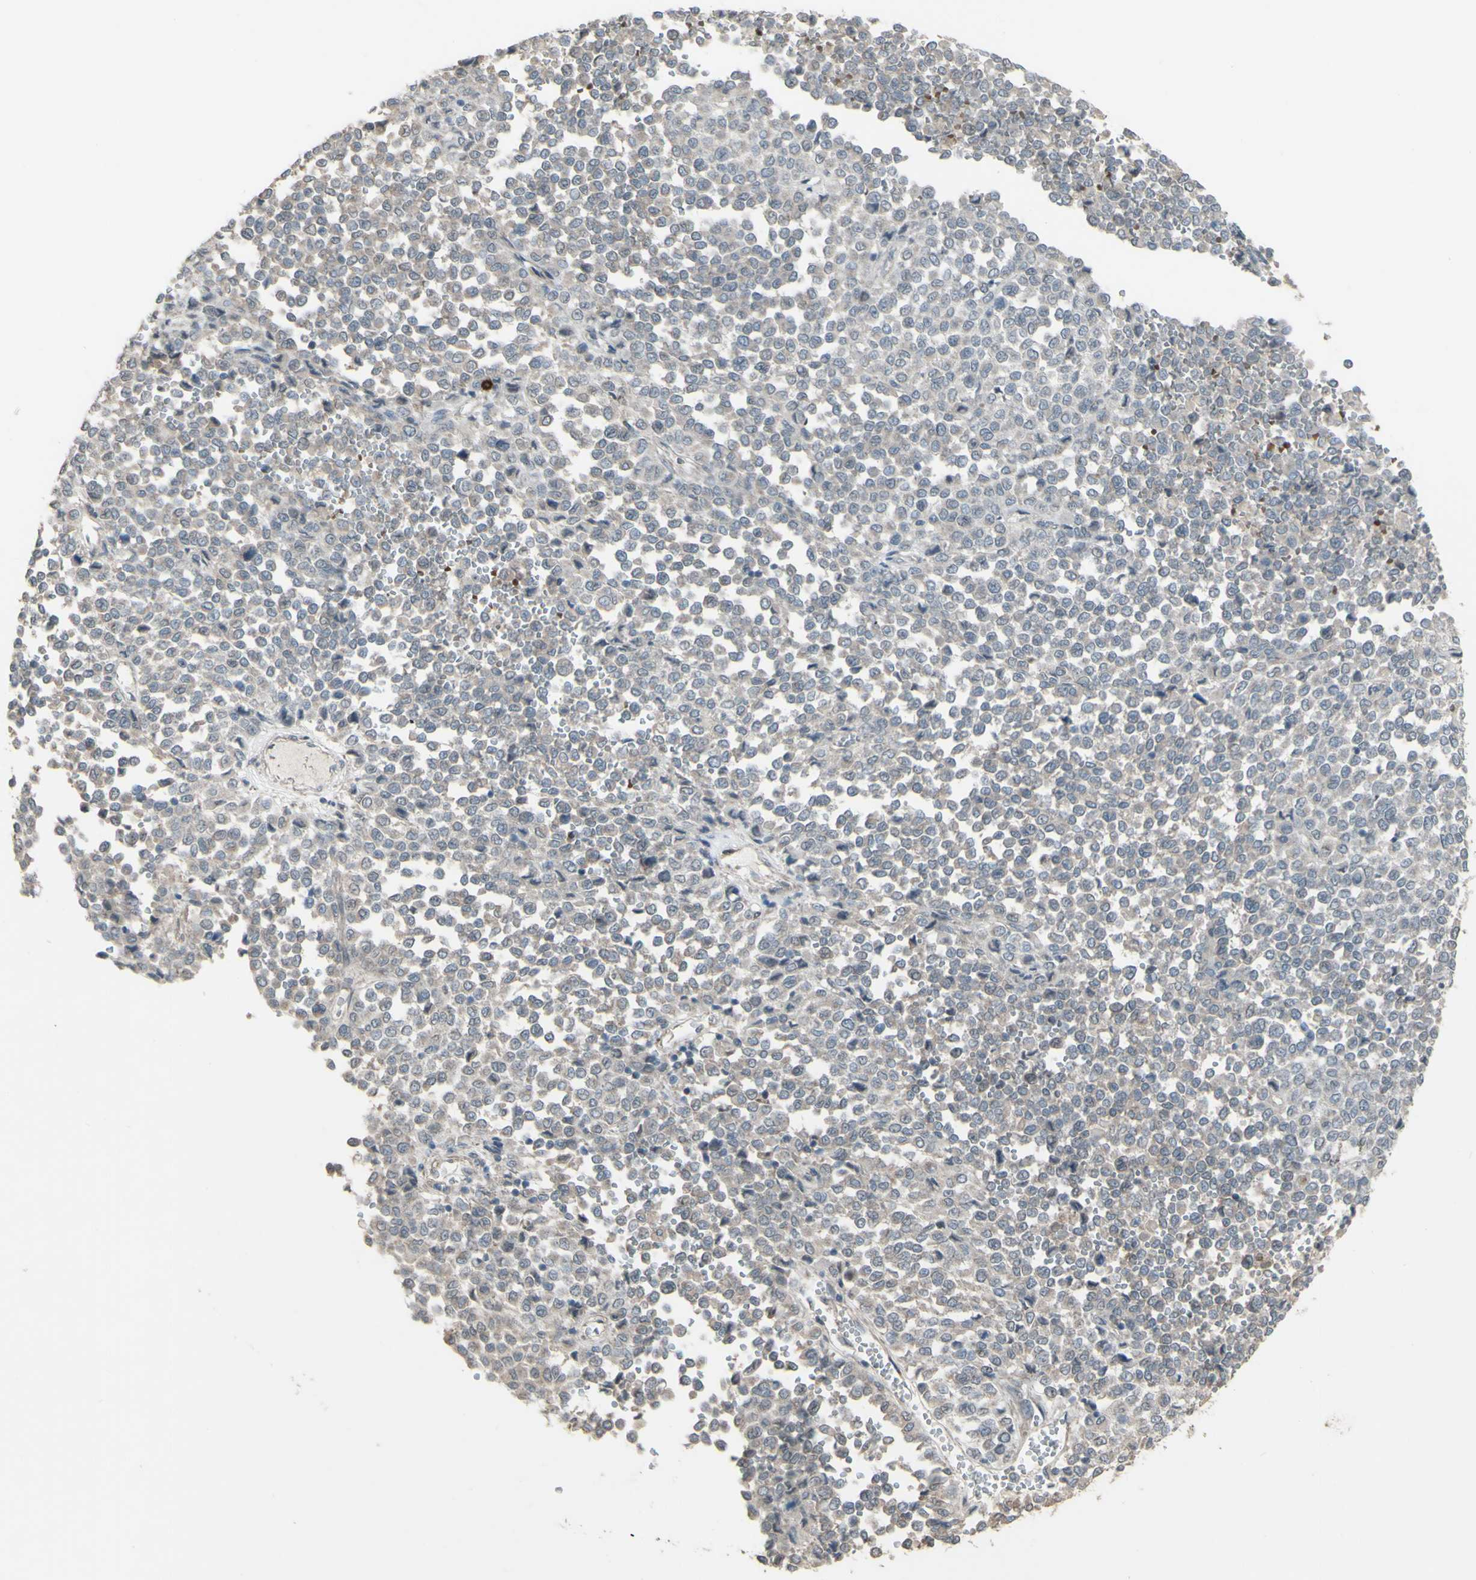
{"staining": {"intensity": "weak", "quantity": ">75%", "location": "cytoplasmic/membranous"}, "tissue": "melanoma", "cell_type": "Tumor cells", "image_type": "cancer", "snomed": [{"axis": "morphology", "description": "Malignant melanoma, Metastatic site"}, {"axis": "topography", "description": "Pancreas"}], "caption": "Human malignant melanoma (metastatic site) stained with a protein marker demonstrates weak staining in tumor cells.", "gene": "GRAMD1B", "patient": {"sex": "female", "age": 30}}